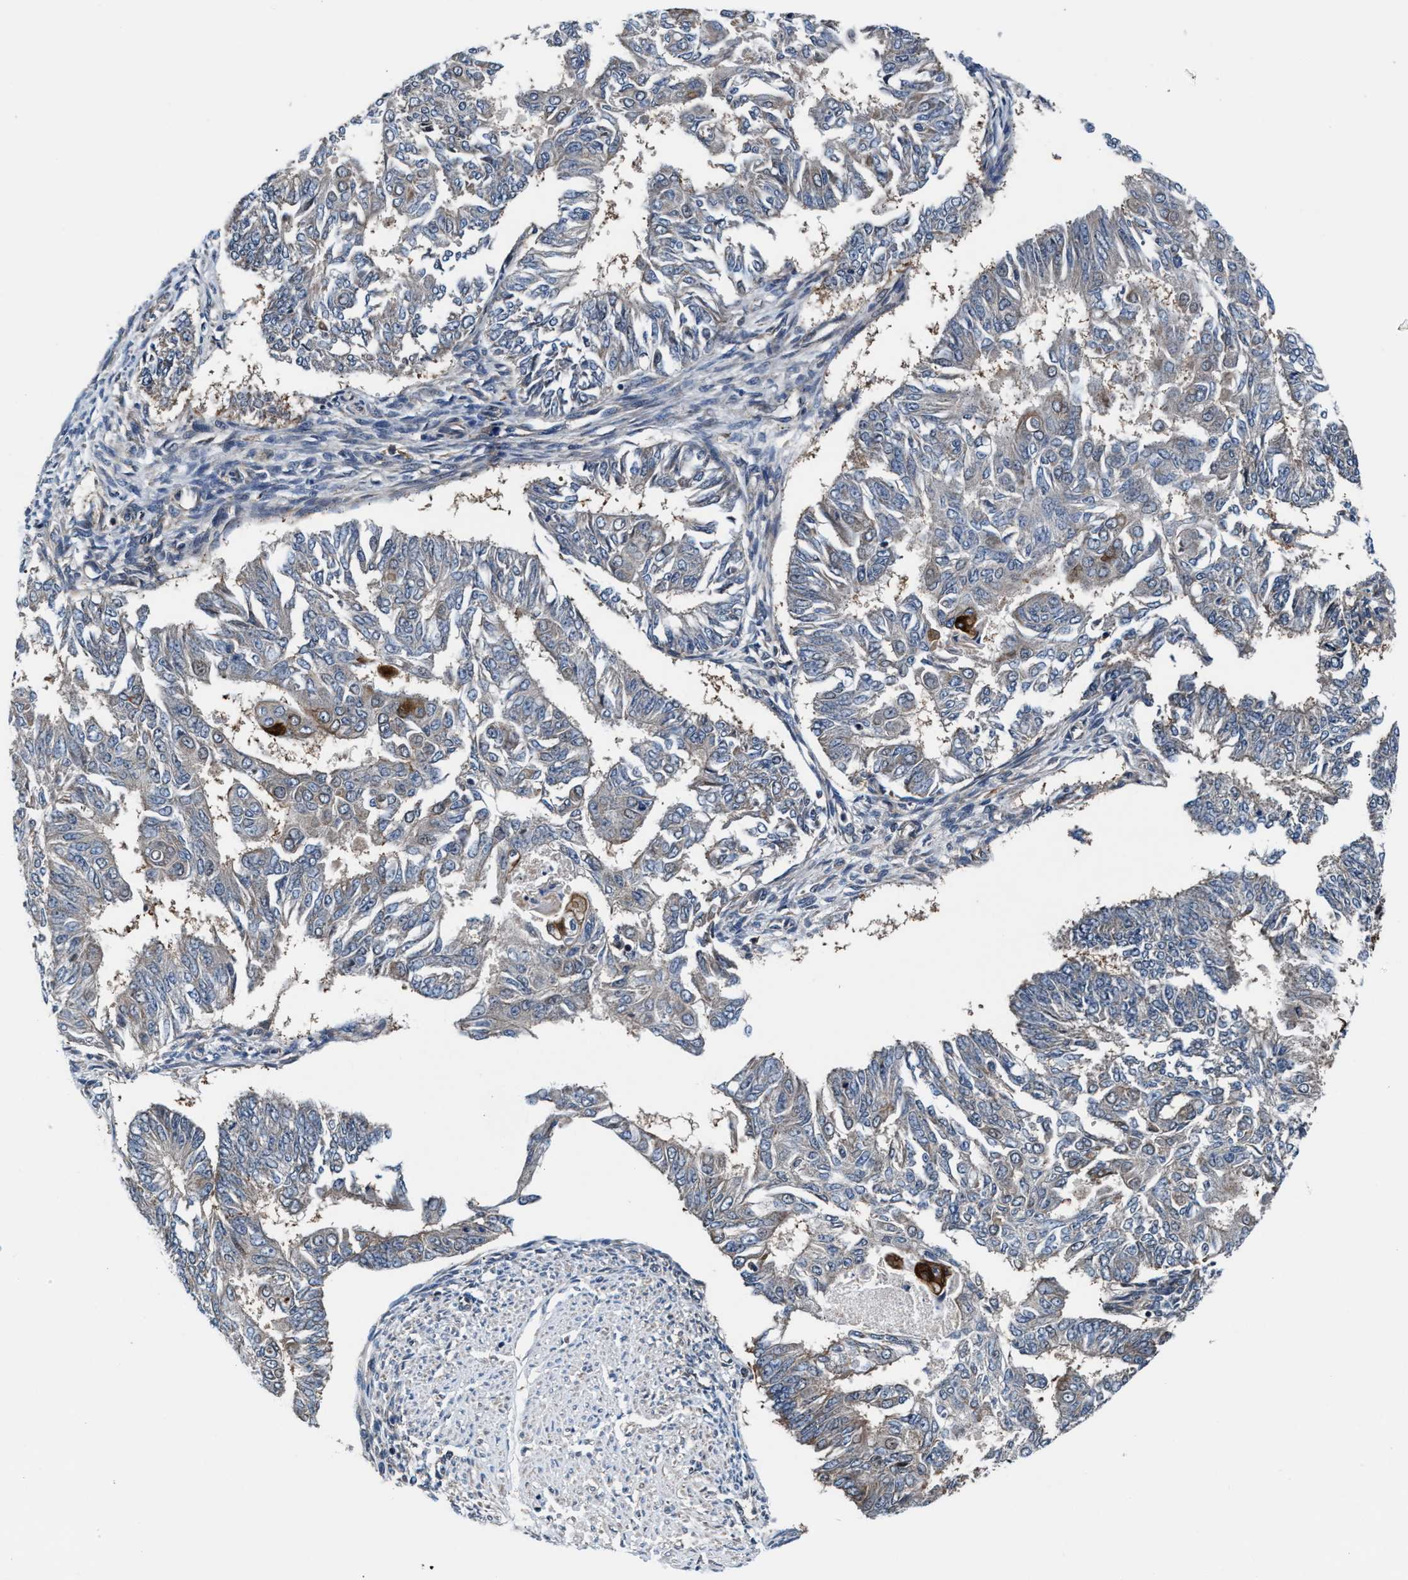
{"staining": {"intensity": "moderate", "quantity": "<25%", "location": "cytoplasmic/membranous"}, "tissue": "endometrial cancer", "cell_type": "Tumor cells", "image_type": "cancer", "snomed": [{"axis": "morphology", "description": "Adenocarcinoma, NOS"}, {"axis": "topography", "description": "Endometrium"}], "caption": "The micrograph displays immunohistochemical staining of adenocarcinoma (endometrial). There is moderate cytoplasmic/membranous positivity is present in about <25% of tumor cells.", "gene": "PRPSAP2", "patient": {"sex": "female", "age": 32}}